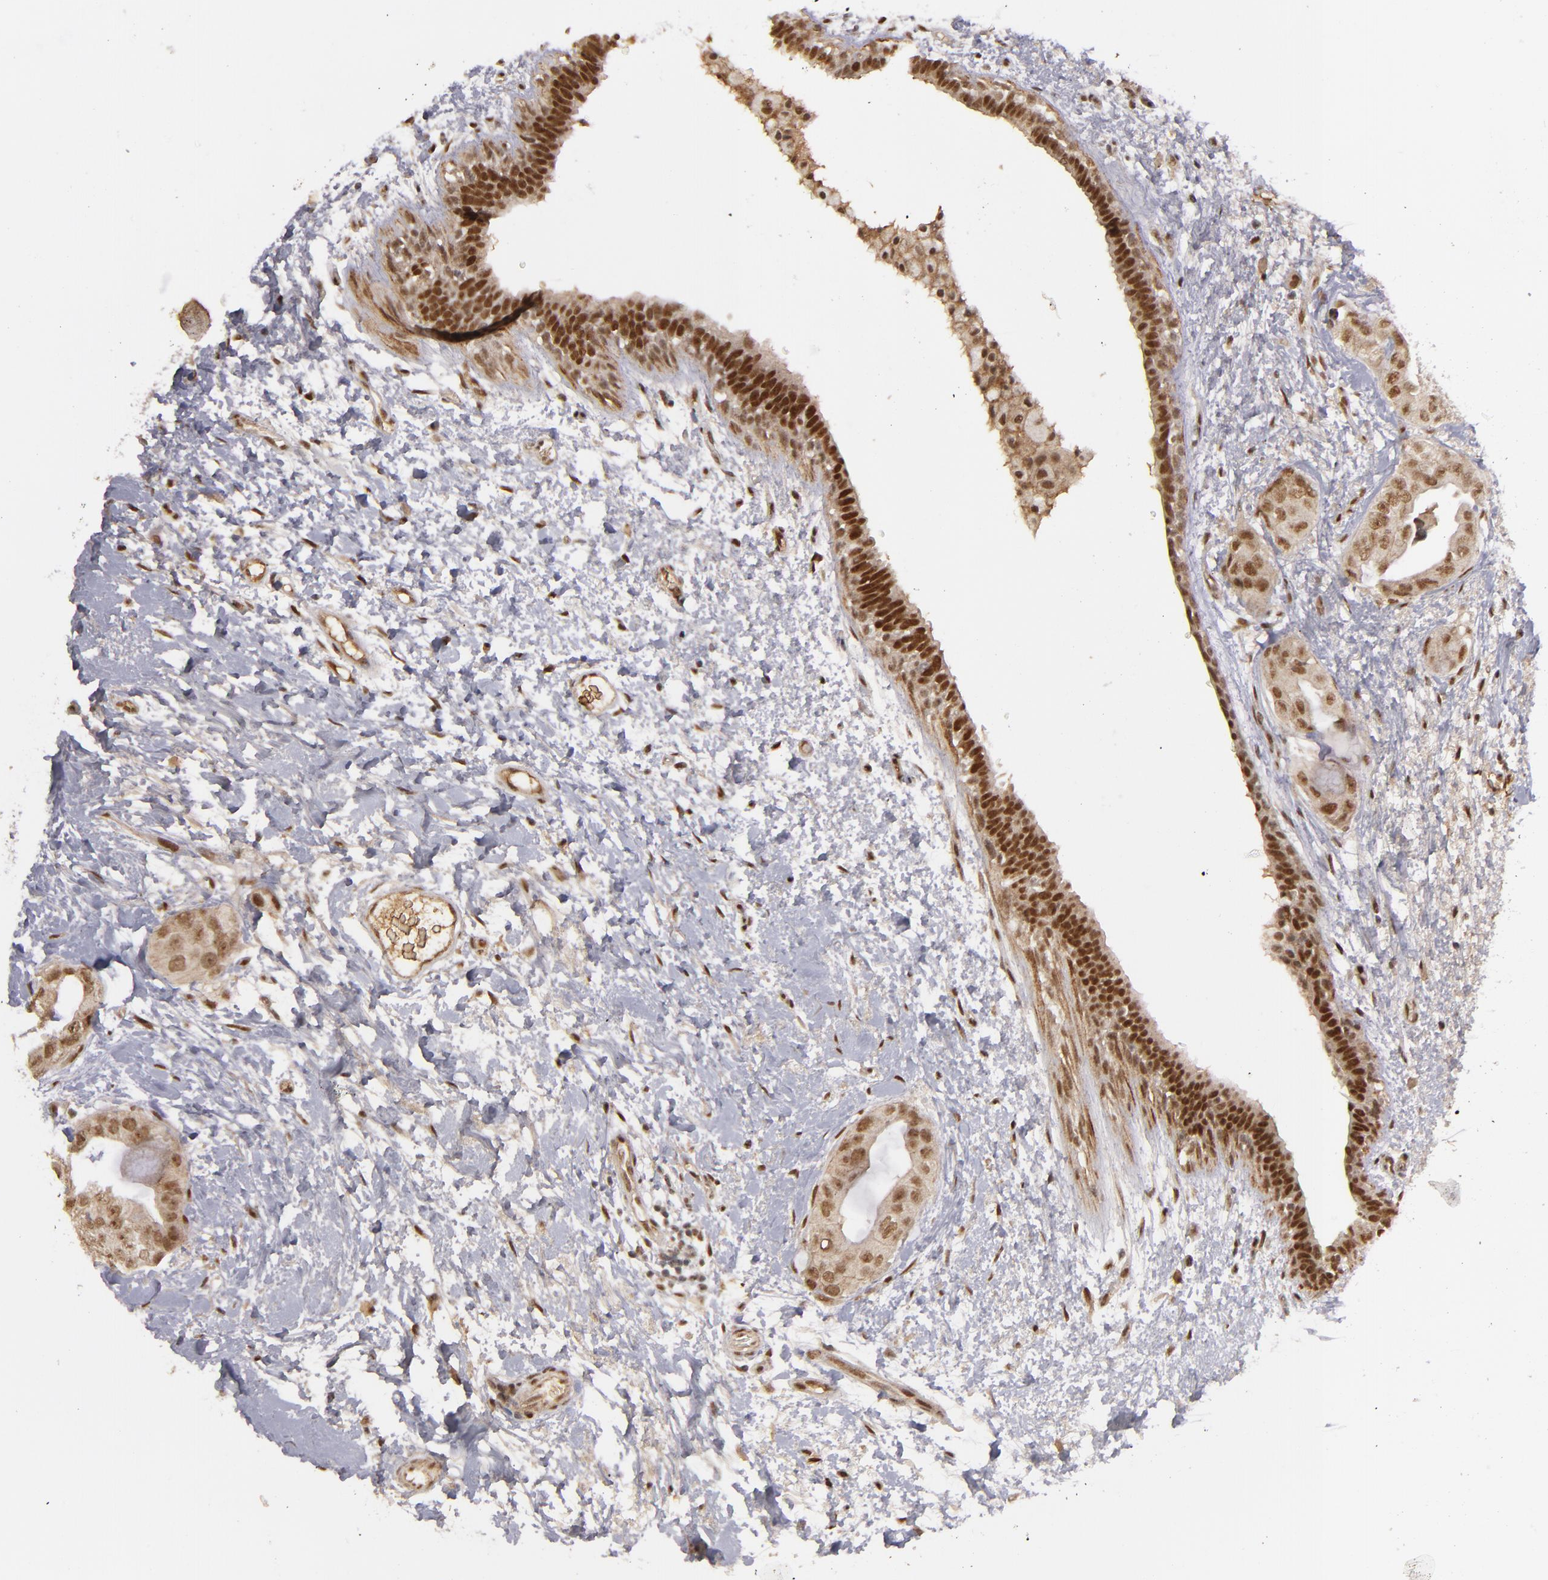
{"staining": {"intensity": "moderate", "quantity": ">75%", "location": "nuclear"}, "tissue": "breast cancer", "cell_type": "Tumor cells", "image_type": "cancer", "snomed": [{"axis": "morphology", "description": "Duct carcinoma"}, {"axis": "topography", "description": "Breast"}], "caption": "Breast cancer was stained to show a protein in brown. There is medium levels of moderate nuclear staining in about >75% of tumor cells. The staining was performed using DAB, with brown indicating positive protein expression. Nuclei are stained blue with hematoxylin.", "gene": "ZNF234", "patient": {"sex": "female", "age": 40}}